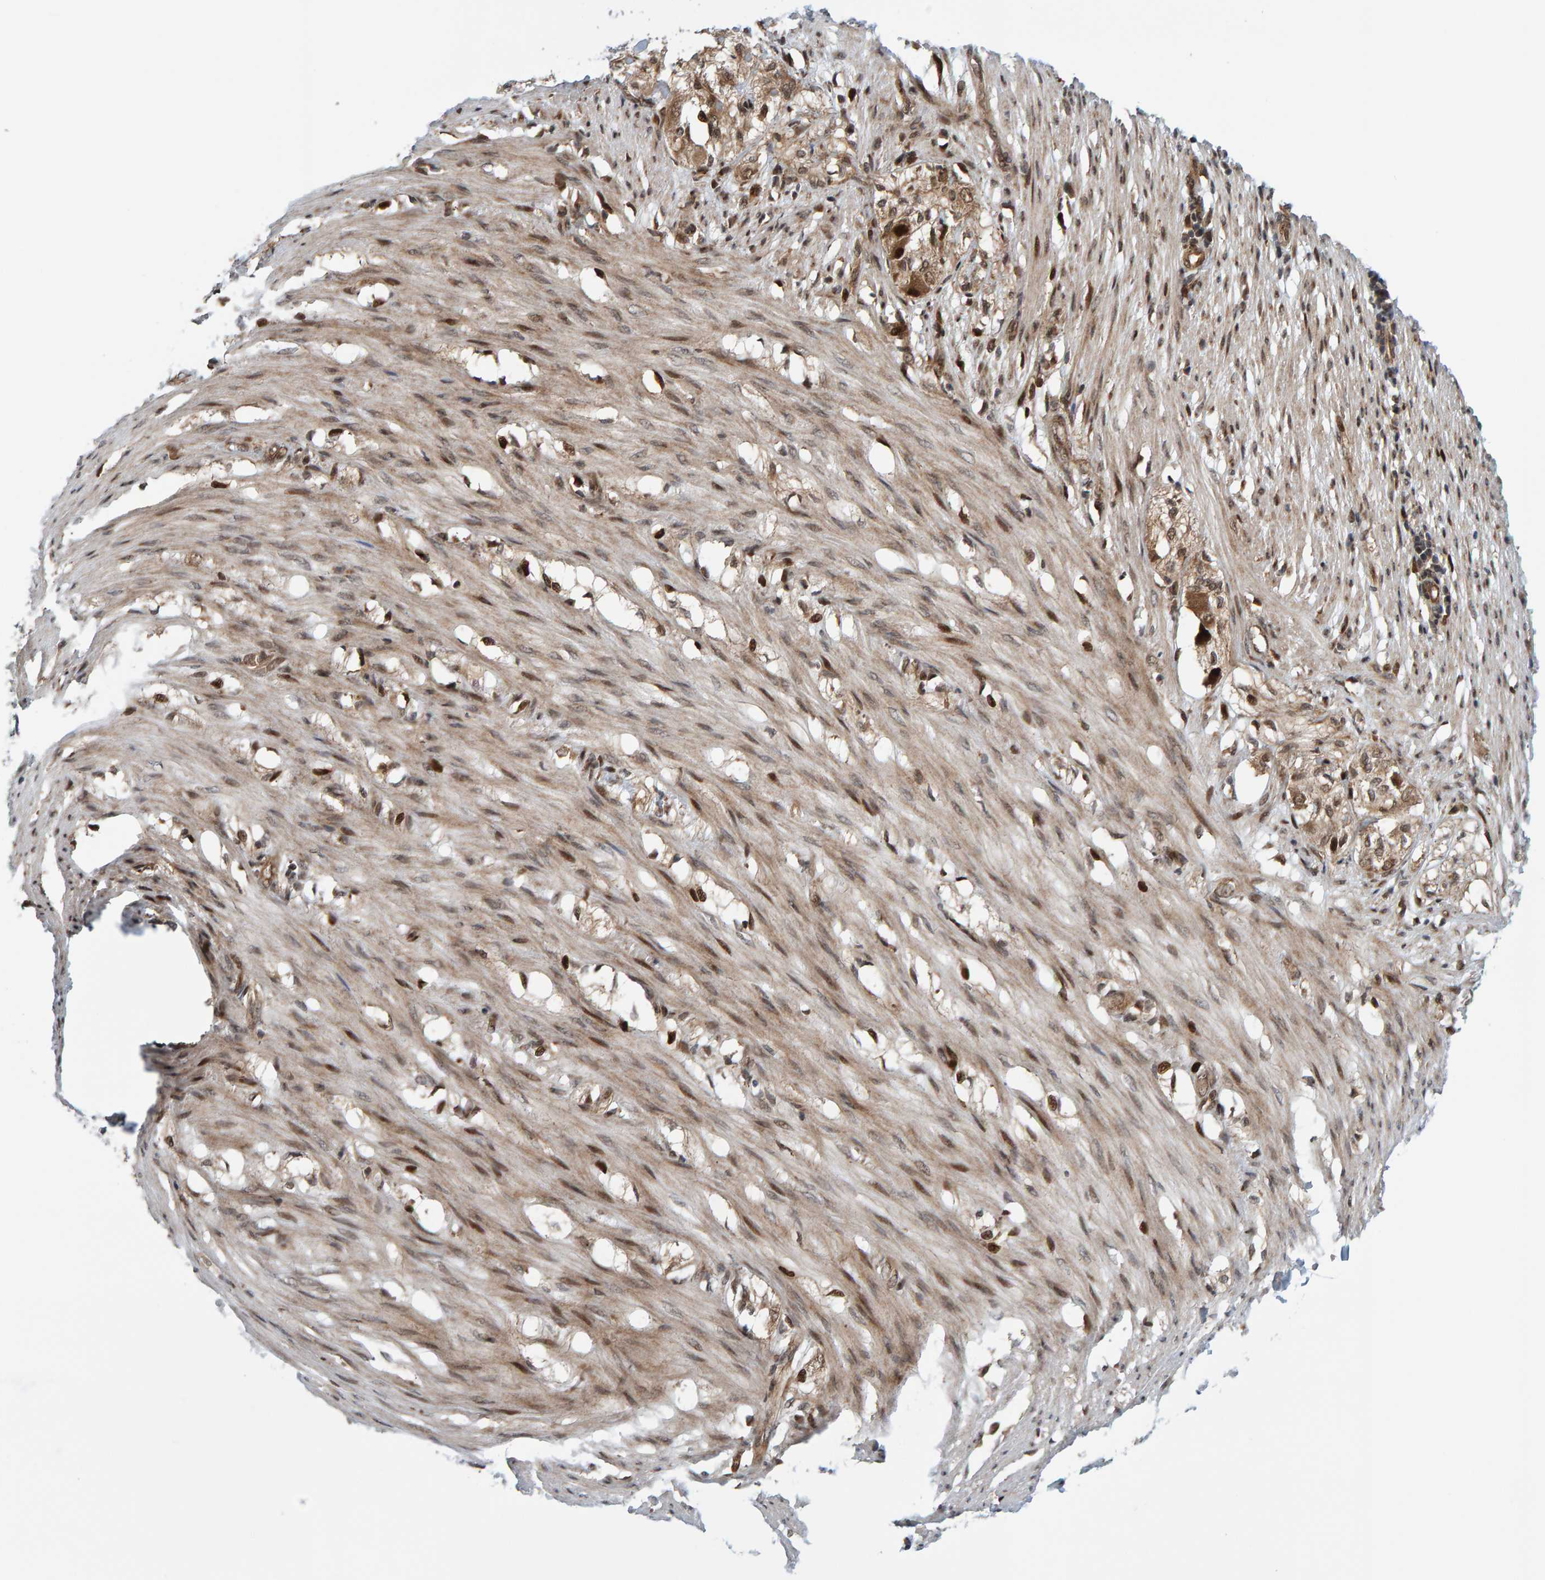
{"staining": {"intensity": "moderate", "quantity": ">75%", "location": "cytoplasmic/membranous,nuclear"}, "tissue": "smooth muscle", "cell_type": "Smooth muscle cells", "image_type": "normal", "snomed": [{"axis": "morphology", "description": "Normal tissue, NOS"}, {"axis": "morphology", "description": "Adenocarcinoma, NOS"}, {"axis": "topography", "description": "Smooth muscle"}, {"axis": "topography", "description": "Colon"}], "caption": "High-magnification brightfield microscopy of normal smooth muscle stained with DAB (brown) and counterstained with hematoxylin (blue). smooth muscle cells exhibit moderate cytoplasmic/membranous,nuclear staining is present in approximately>75% of cells. (brown staining indicates protein expression, while blue staining denotes nuclei).", "gene": "ZNF366", "patient": {"sex": "male", "age": 14}}